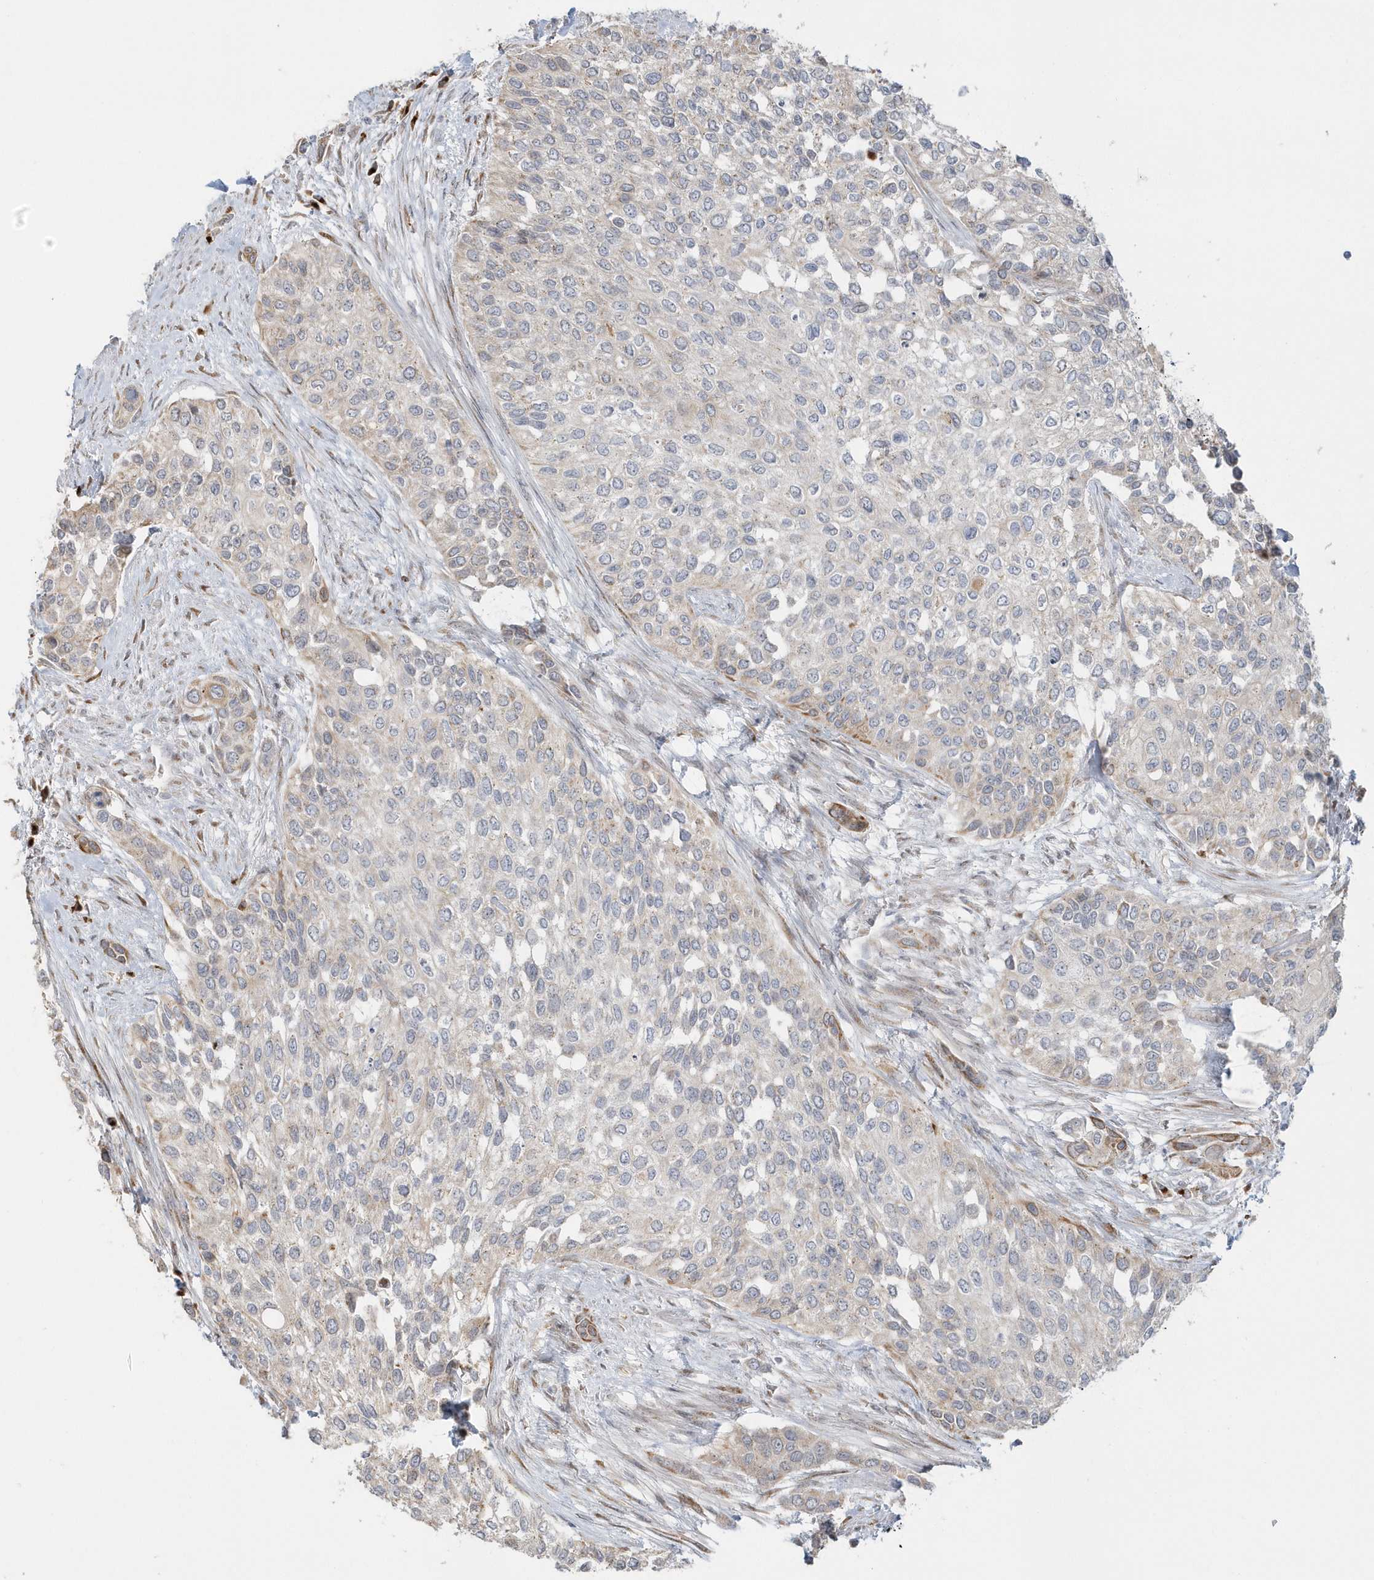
{"staining": {"intensity": "weak", "quantity": "<25%", "location": "cytoplasmic/membranous"}, "tissue": "urothelial cancer", "cell_type": "Tumor cells", "image_type": "cancer", "snomed": [{"axis": "morphology", "description": "Normal tissue, NOS"}, {"axis": "morphology", "description": "Urothelial carcinoma, High grade"}, {"axis": "topography", "description": "Vascular tissue"}, {"axis": "topography", "description": "Urinary bladder"}], "caption": "Immunohistochemistry histopathology image of human urothelial carcinoma (high-grade) stained for a protein (brown), which exhibits no positivity in tumor cells.", "gene": "DHFR", "patient": {"sex": "female", "age": 56}}